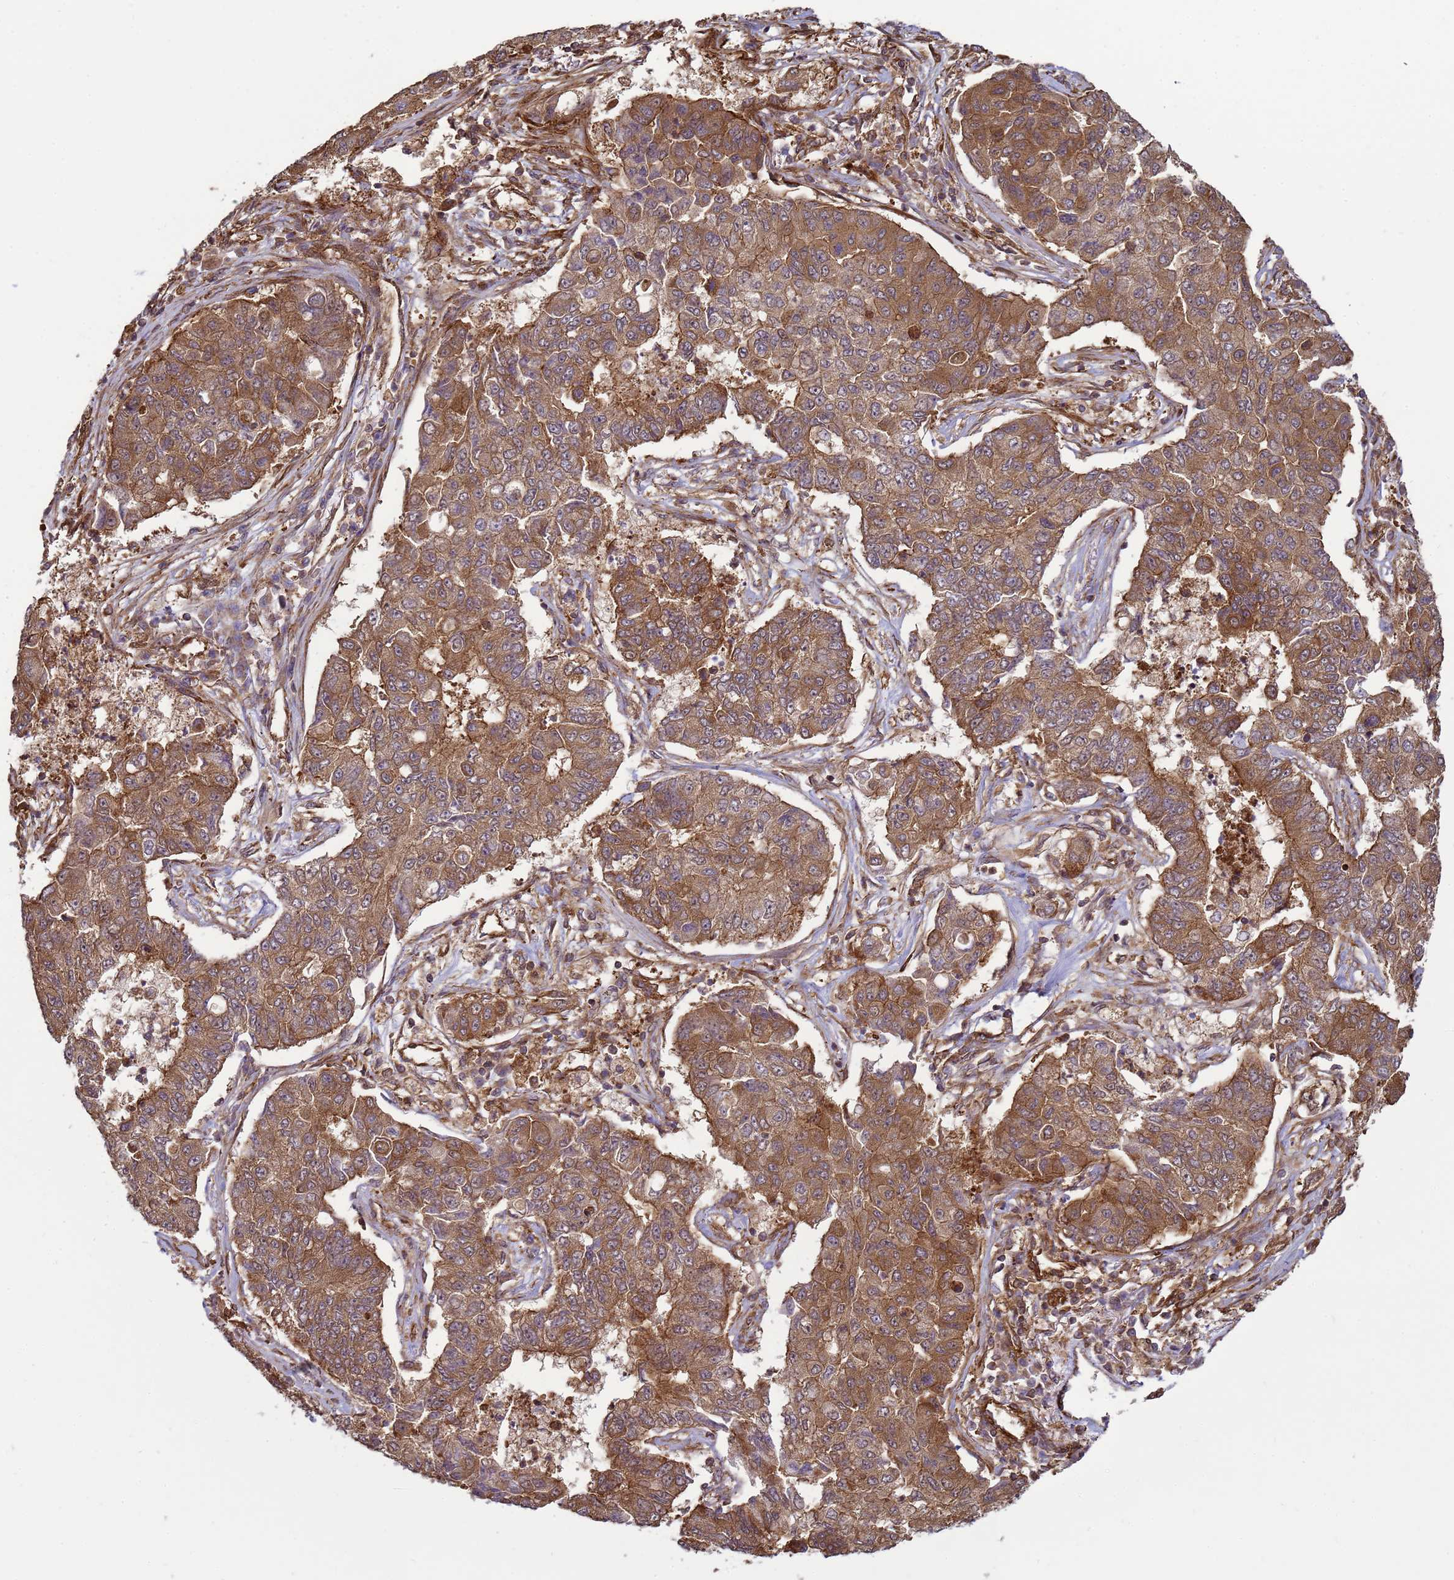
{"staining": {"intensity": "moderate", "quantity": ">75%", "location": "cytoplasmic/membranous"}, "tissue": "lung cancer", "cell_type": "Tumor cells", "image_type": "cancer", "snomed": [{"axis": "morphology", "description": "Squamous cell carcinoma, NOS"}, {"axis": "topography", "description": "Lung"}], "caption": "High-magnification brightfield microscopy of lung cancer (squamous cell carcinoma) stained with DAB (brown) and counterstained with hematoxylin (blue). tumor cells exhibit moderate cytoplasmic/membranous positivity is seen in about>75% of cells.", "gene": "CNOT1", "patient": {"sex": "male", "age": 74}}